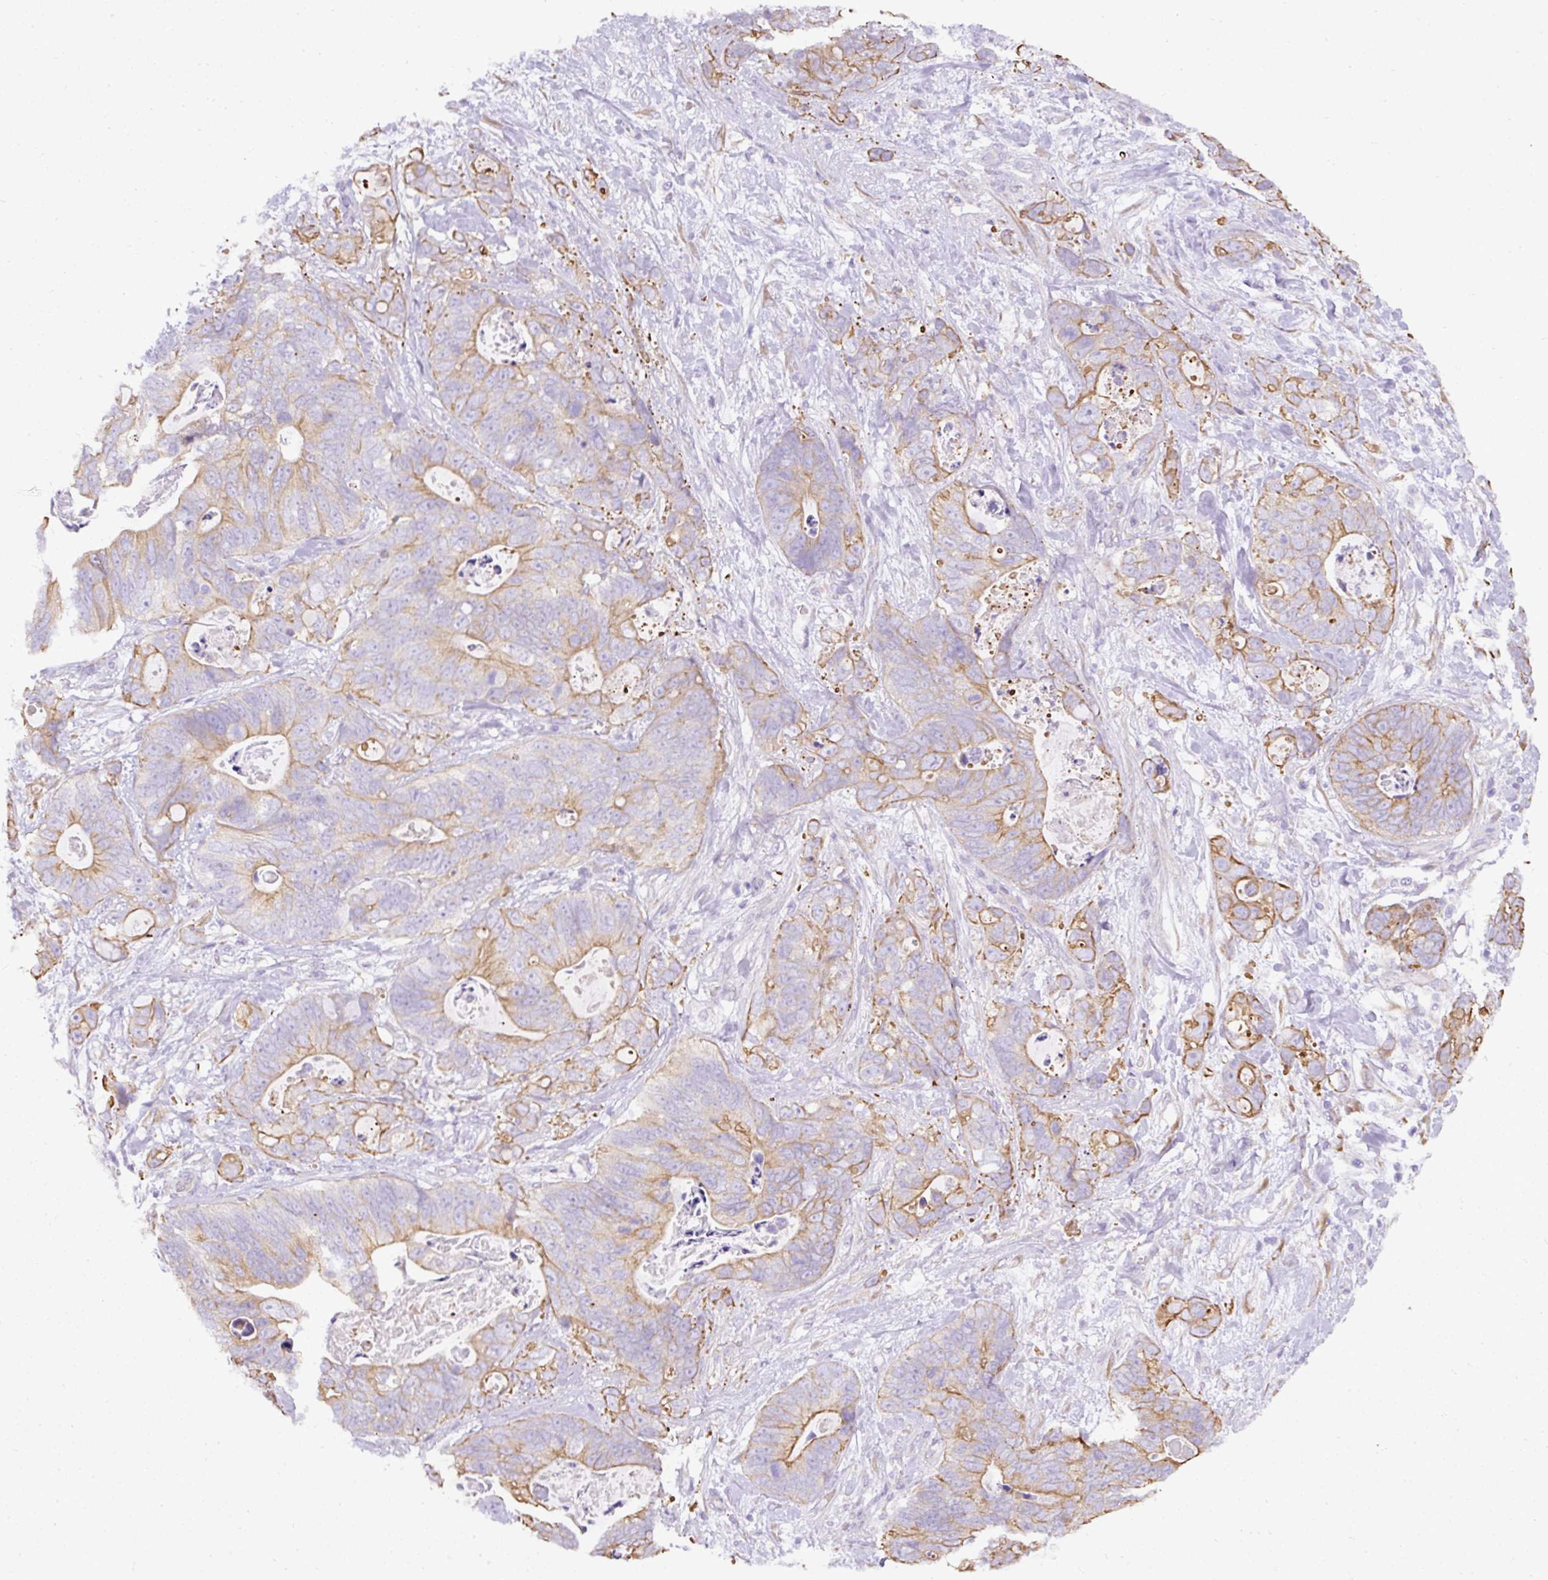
{"staining": {"intensity": "moderate", "quantity": "<25%", "location": "cytoplasmic/membranous"}, "tissue": "stomach cancer", "cell_type": "Tumor cells", "image_type": "cancer", "snomed": [{"axis": "morphology", "description": "Normal tissue, NOS"}, {"axis": "morphology", "description": "Adenocarcinoma, NOS"}, {"axis": "topography", "description": "Stomach"}], "caption": "A photomicrograph of human stomach adenocarcinoma stained for a protein shows moderate cytoplasmic/membranous brown staining in tumor cells. The staining was performed using DAB, with brown indicating positive protein expression. Nuclei are stained blue with hematoxylin.", "gene": "FAM149A", "patient": {"sex": "female", "age": 89}}